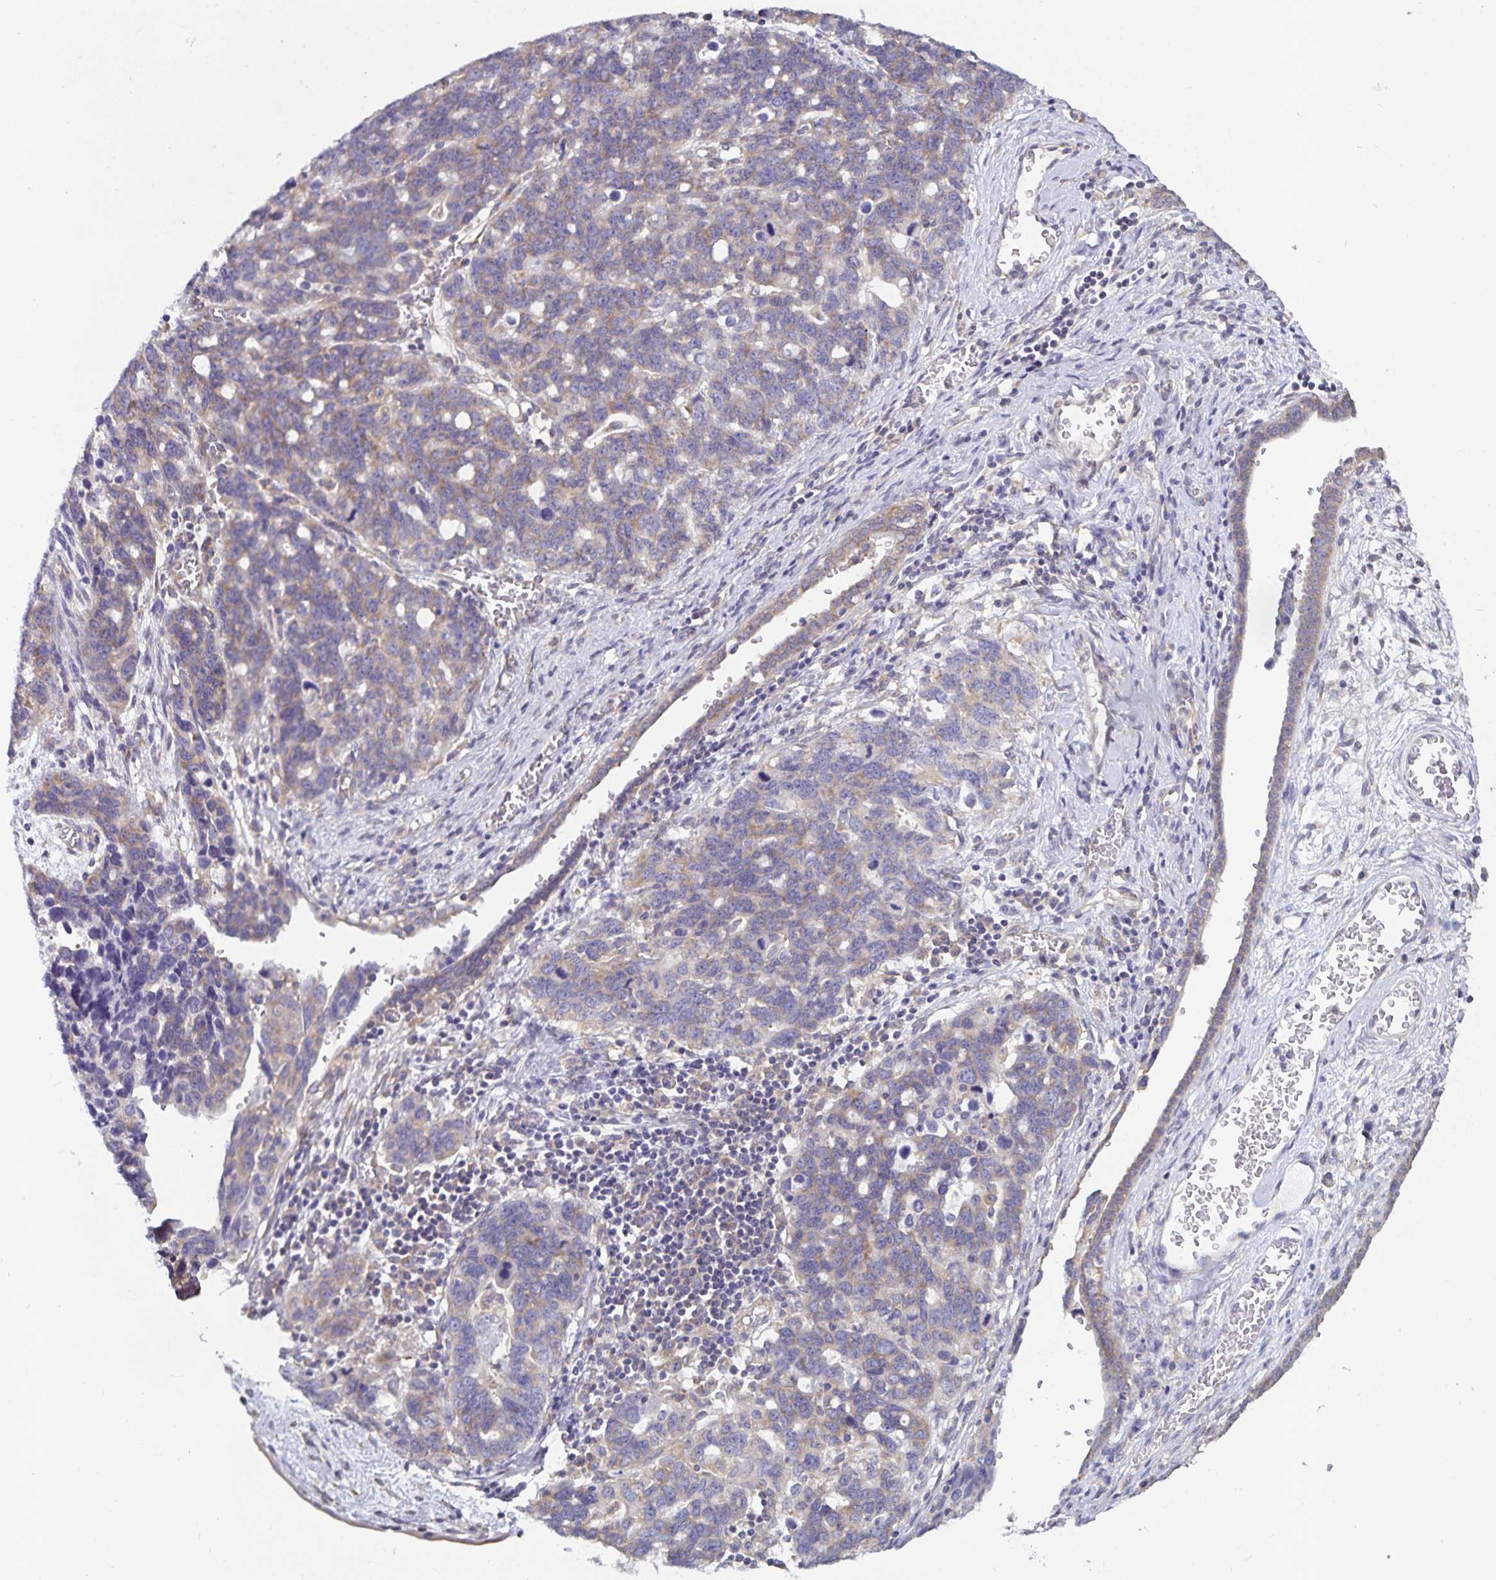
{"staining": {"intensity": "weak", "quantity": ">75%", "location": "cytoplasmic/membranous"}, "tissue": "ovarian cancer", "cell_type": "Tumor cells", "image_type": "cancer", "snomed": [{"axis": "morphology", "description": "Cystadenocarcinoma, serous, NOS"}, {"axis": "topography", "description": "Ovary"}], "caption": "Serous cystadenocarcinoma (ovarian) tissue shows weak cytoplasmic/membranous staining in about >75% of tumor cells, visualized by immunohistochemistry. (DAB (3,3'-diaminobenzidine) IHC, brown staining for protein, blue staining for nuclei).", "gene": "FAM120A", "patient": {"sex": "female", "age": 69}}